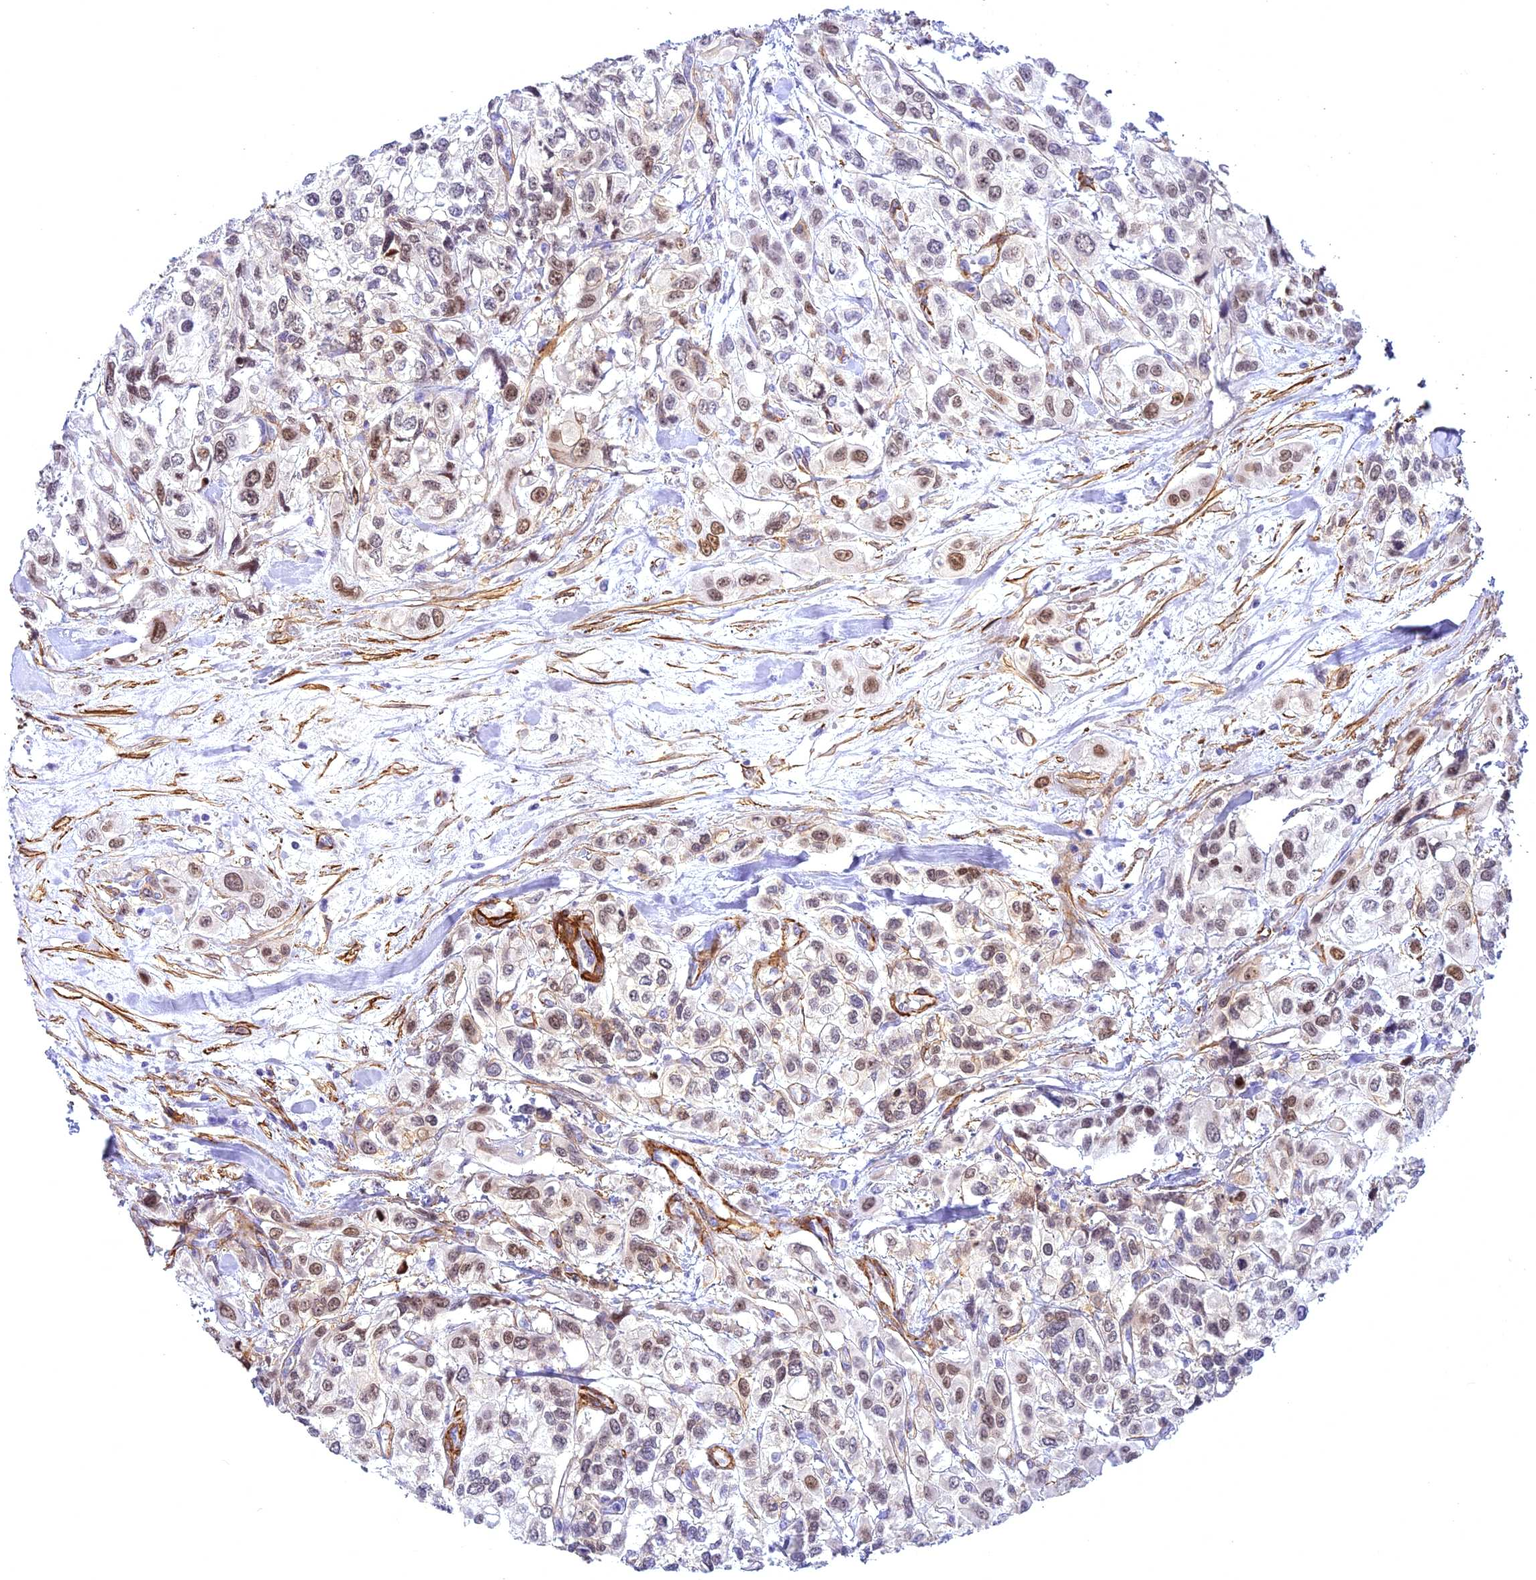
{"staining": {"intensity": "moderate", "quantity": "<25%", "location": "nuclear"}, "tissue": "urothelial cancer", "cell_type": "Tumor cells", "image_type": "cancer", "snomed": [{"axis": "morphology", "description": "Urothelial carcinoma, High grade"}, {"axis": "topography", "description": "Urinary bladder"}], "caption": "Moderate nuclear positivity is appreciated in approximately <25% of tumor cells in high-grade urothelial carcinoma. The staining was performed using DAB to visualize the protein expression in brown, while the nuclei were stained in blue with hematoxylin (Magnification: 20x).", "gene": "CENPV", "patient": {"sex": "male", "age": 67}}